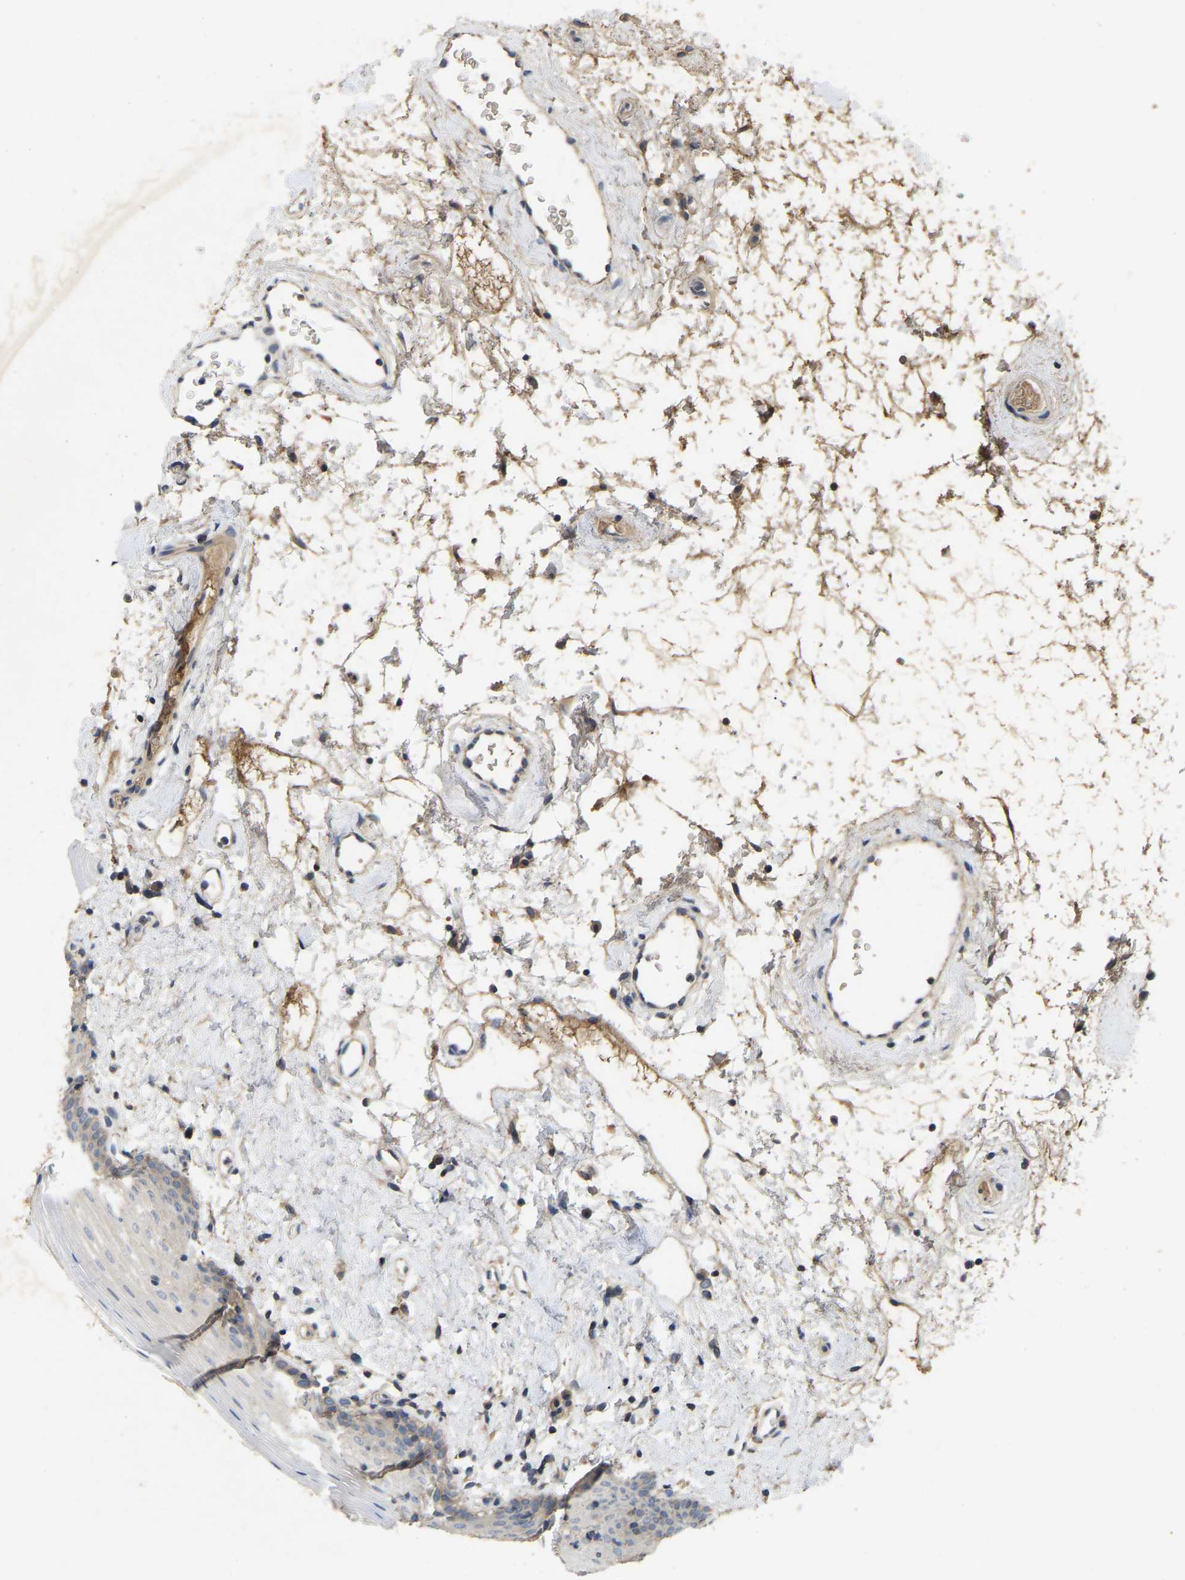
{"staining": {"intensity": "weak", "quantity": "<25%", "location": "cytoplasmic/membranous"}, "tissue": "oral mucosa", "cell_type": "Squamous epithelial cells", "image_type": "normal", "snomed": [{"axis": "morphology", "description": "Normal tissue, NOS"}, {"axis": "topography", "description": "Oral tissue"}], "caption": "Immunohistochemical staining of unremarkable human oral mucosa demonstrates no significant positivity in squamous epithelial cells.", "gene": "LPAR2", "patient": {"sex": "male", "age": 66}}